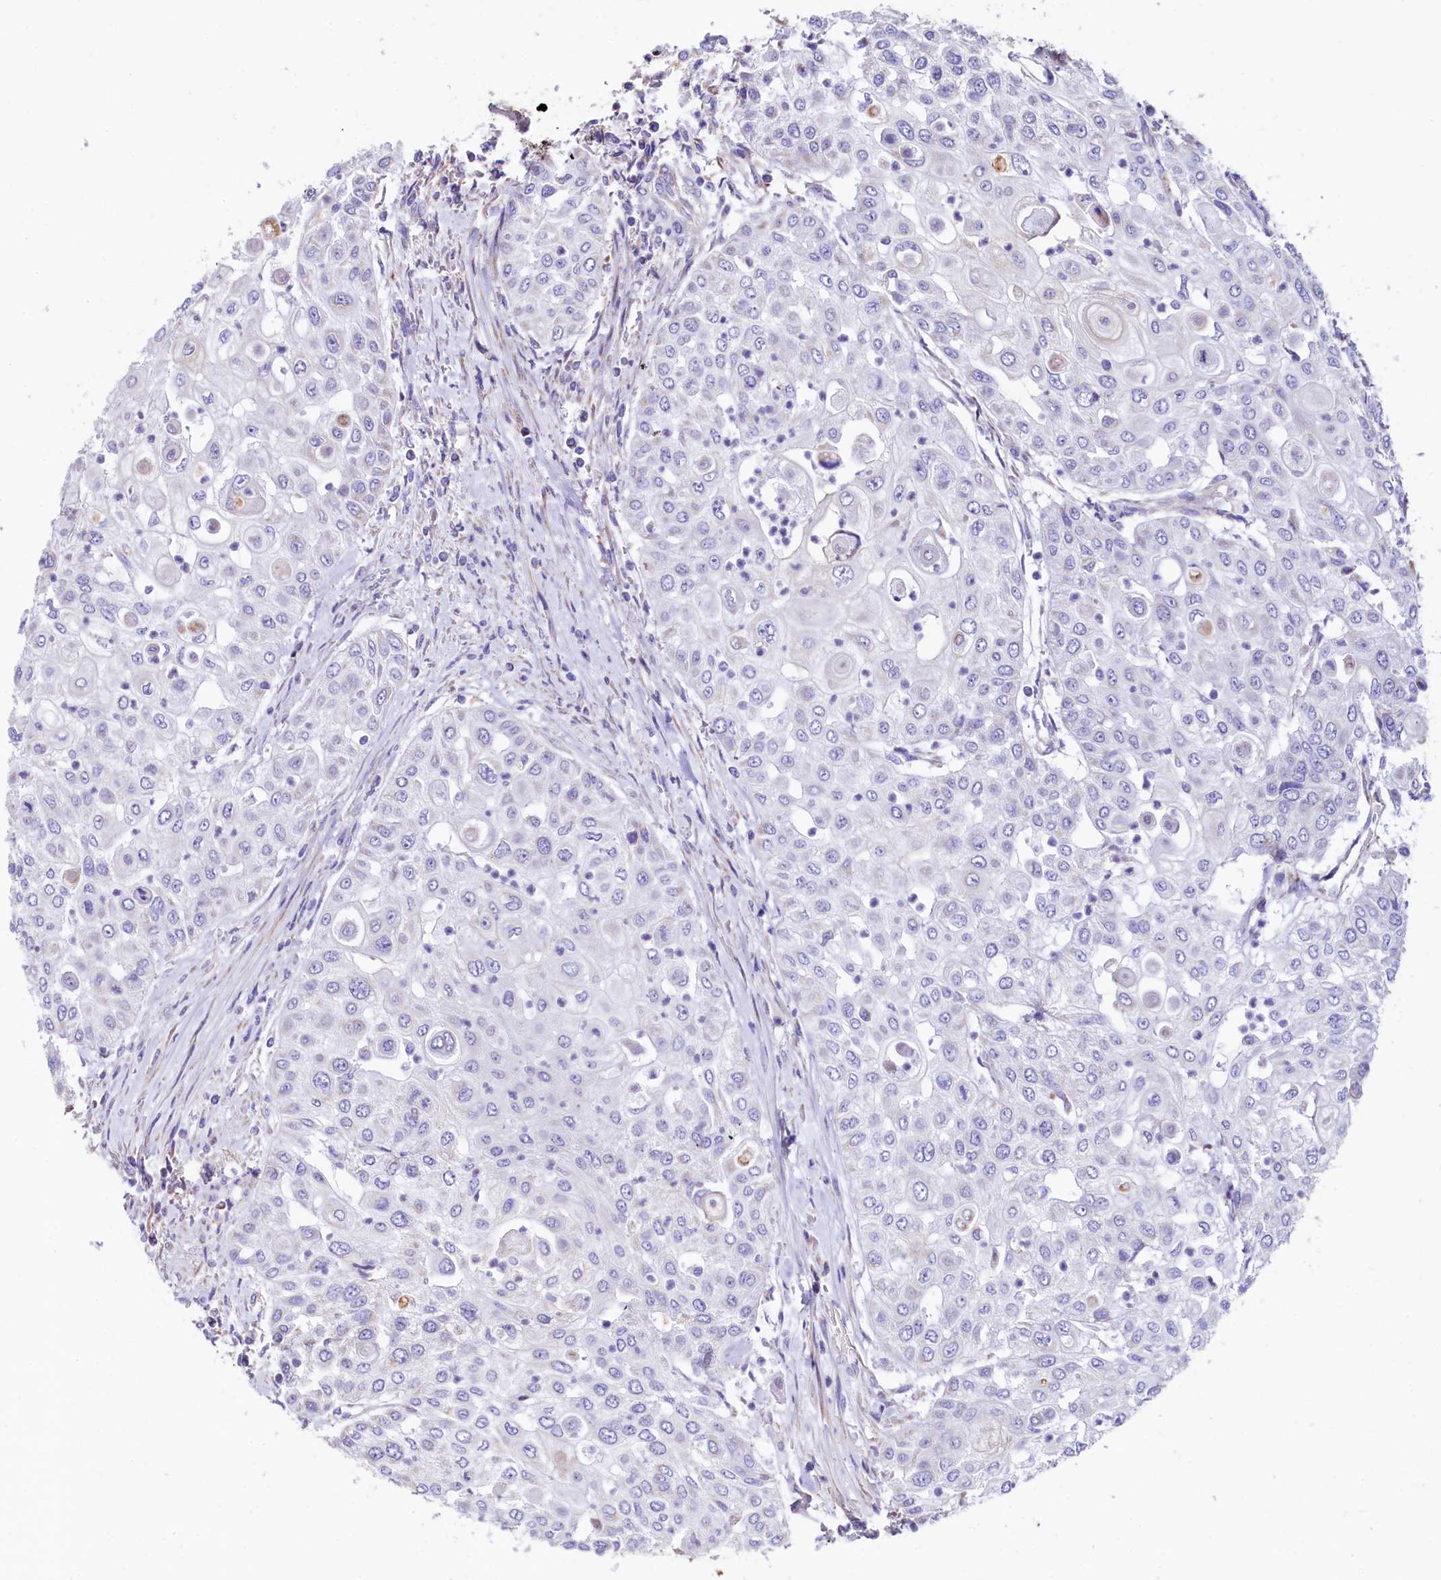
{"staining": {"intensity": "negative", "quantity": "none", "location": "none"}, "tissue": "urothelial cancer", "cell_type": "Tumor cells", "image_type": "cancer", "snomed": [{"axis": "morphology", "description": "Urothelial carcinoma, High grade"}, {"axis": "topography", "description": "Urinary bladder"}], "caption": "A micrograph of human urothelial carcinoma (high-grade) is negative for staining in tumor cells.", "gene": "VWCE", "patient": {"sex": "female", "age": 79}}